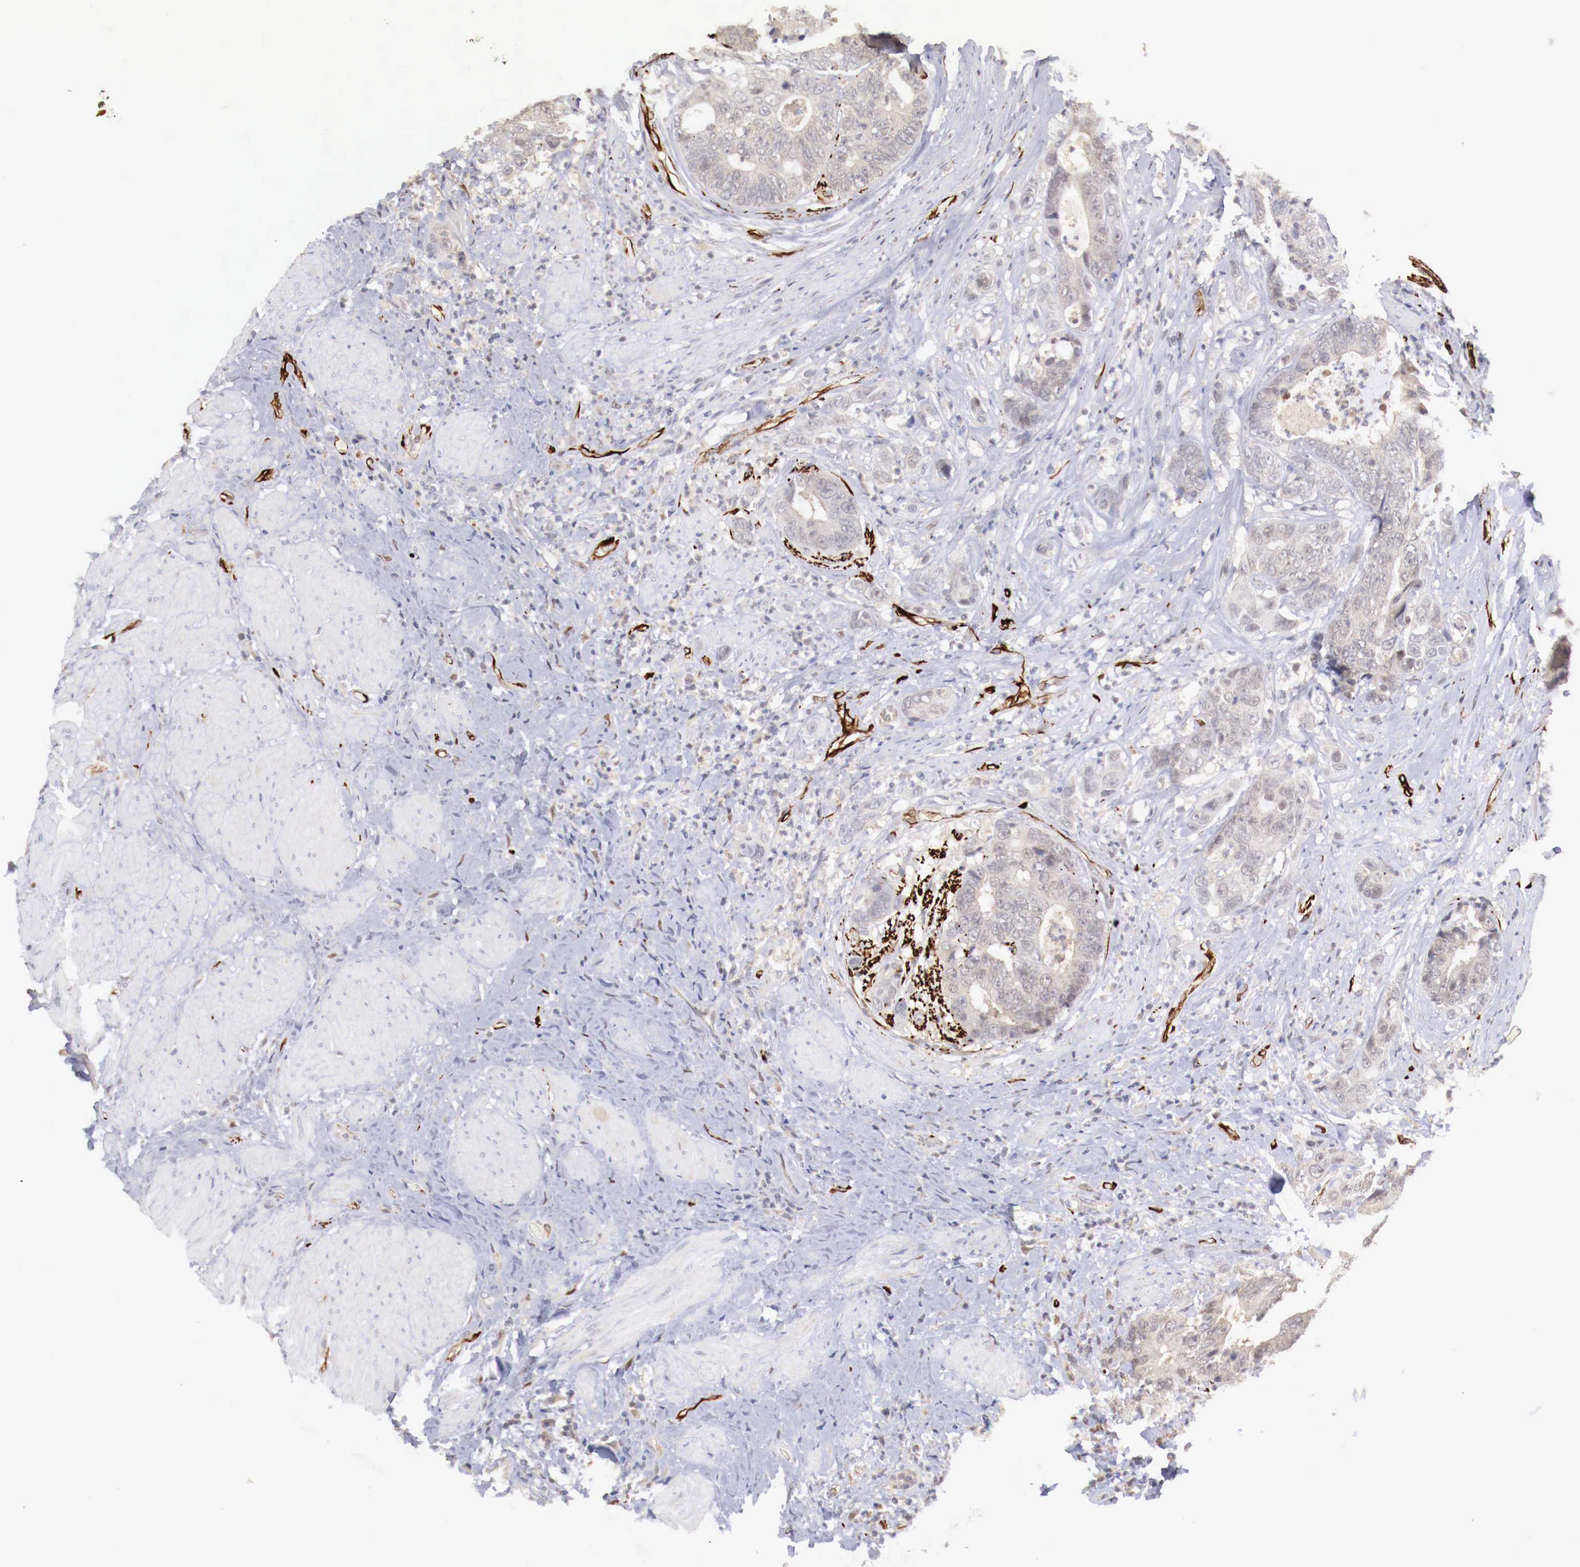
{"staining": {"intensity": "negative", "quantity": "none", "location": "none"}, "tissue": "colorectal cancer", "cell_type": "Tumor cells", "image_type": "cancer", "snomed": [{"axis": "morphology", "description": "Adenocarcinoma, NOS"}, {"axis": "topography", "description": "Rectum"}], "caption": "An image of colorectal cancer (adenocarcinoma) stained for a protein exhibits no brown staining in tumor cells.", "gene": "WT1", "patient": {"sex": "female", "age": 65}}